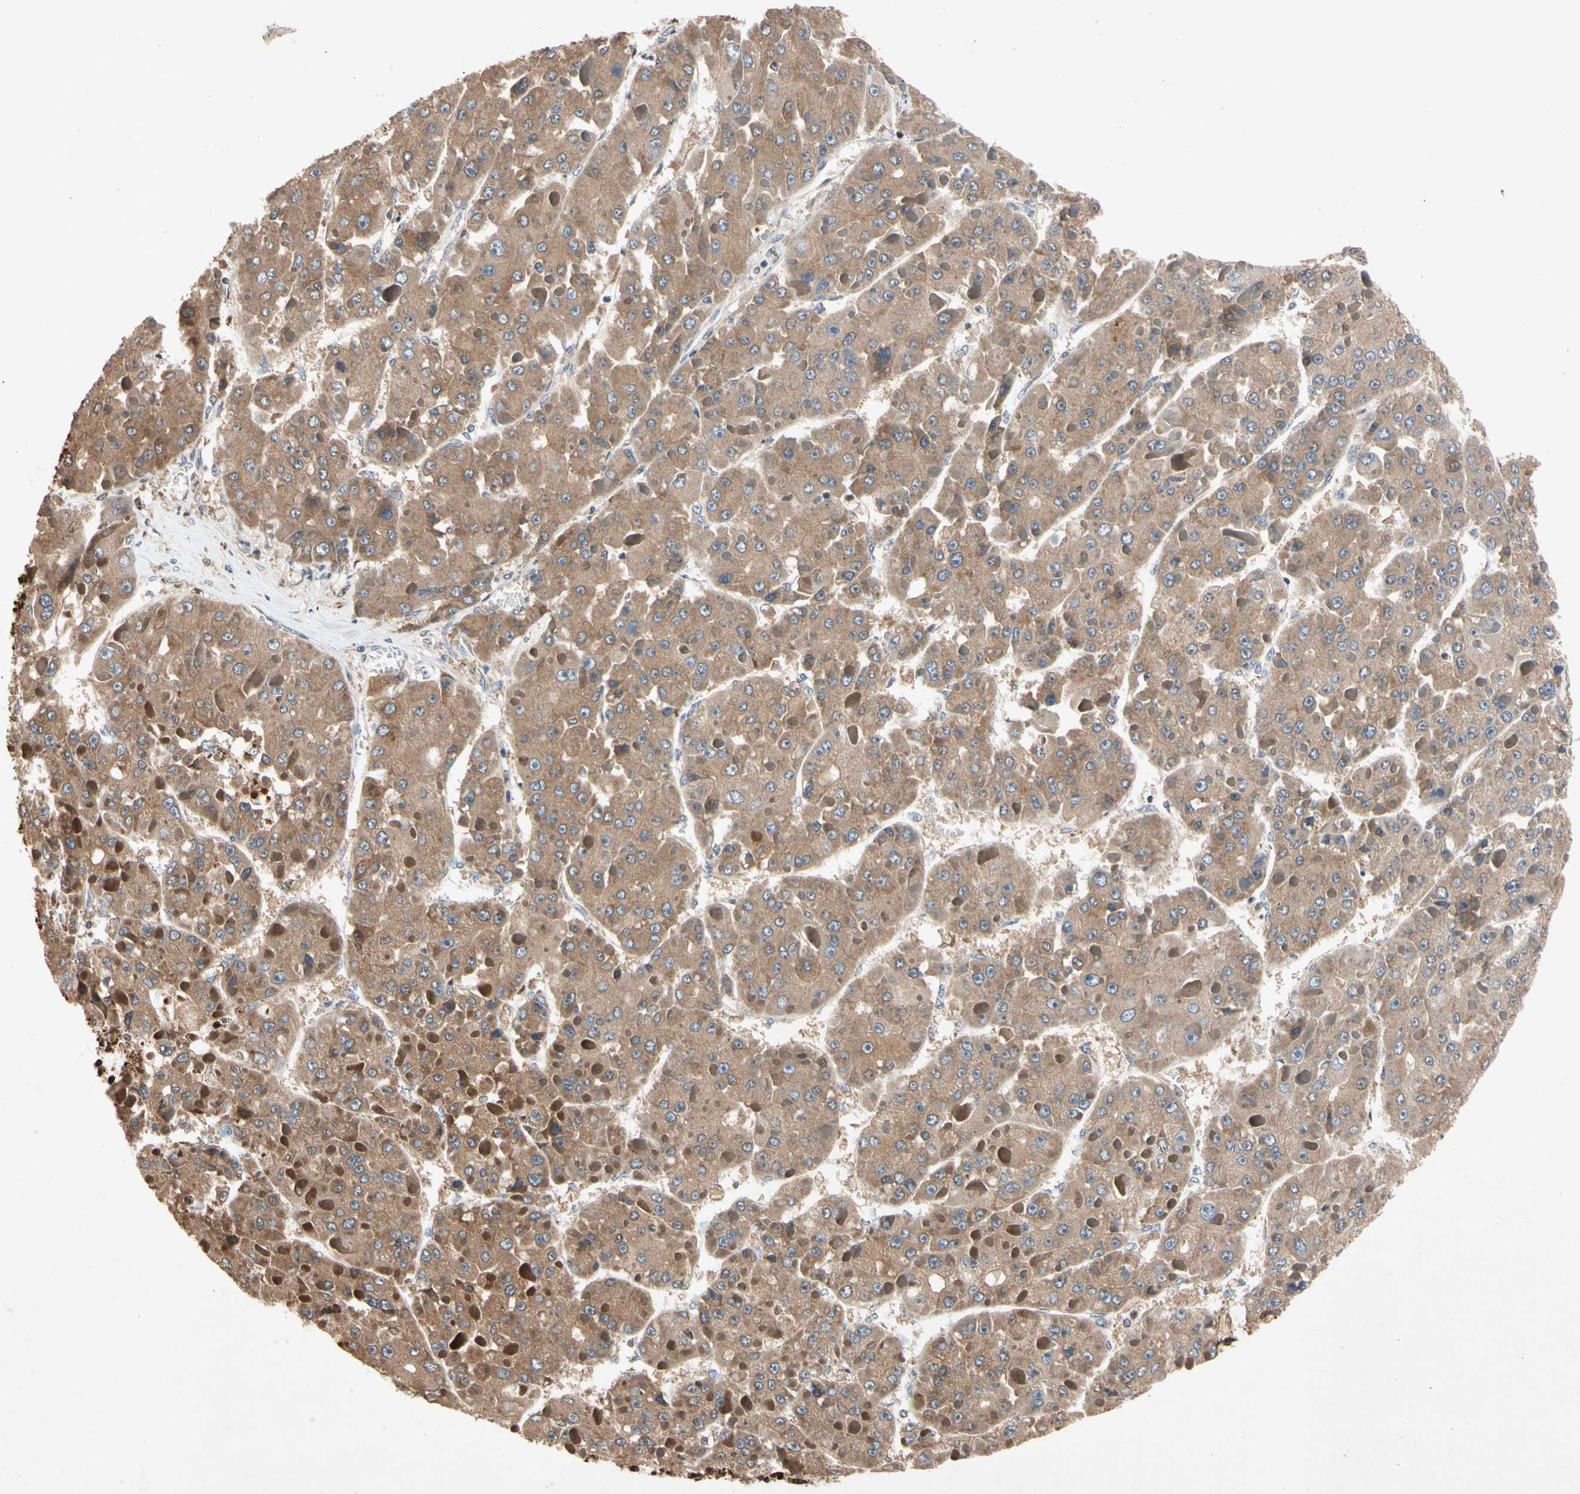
{"staining": {"intensity": "moderate", "quantity": ">75%", "location": "cytoplasmic/membranous"}, "tissue": "liver cancer", "cell_type": "Tumor cells", "image_type": "cancer", "snomed": [{"axis": "morphology", "description": "Carcinoma, Hepatocellular, NOS"}, {"axis": "topography", "description": "Liver"}], "caption": "Immunohistochemistry of liver cancer (hepatocellular carcinoma) exhibits medium levels of moderate cytoplasmic/membranous staining in about >75% of tumor cells.", "gene": "PRDX4", "patient": {"sex": "female", "age": 73}}